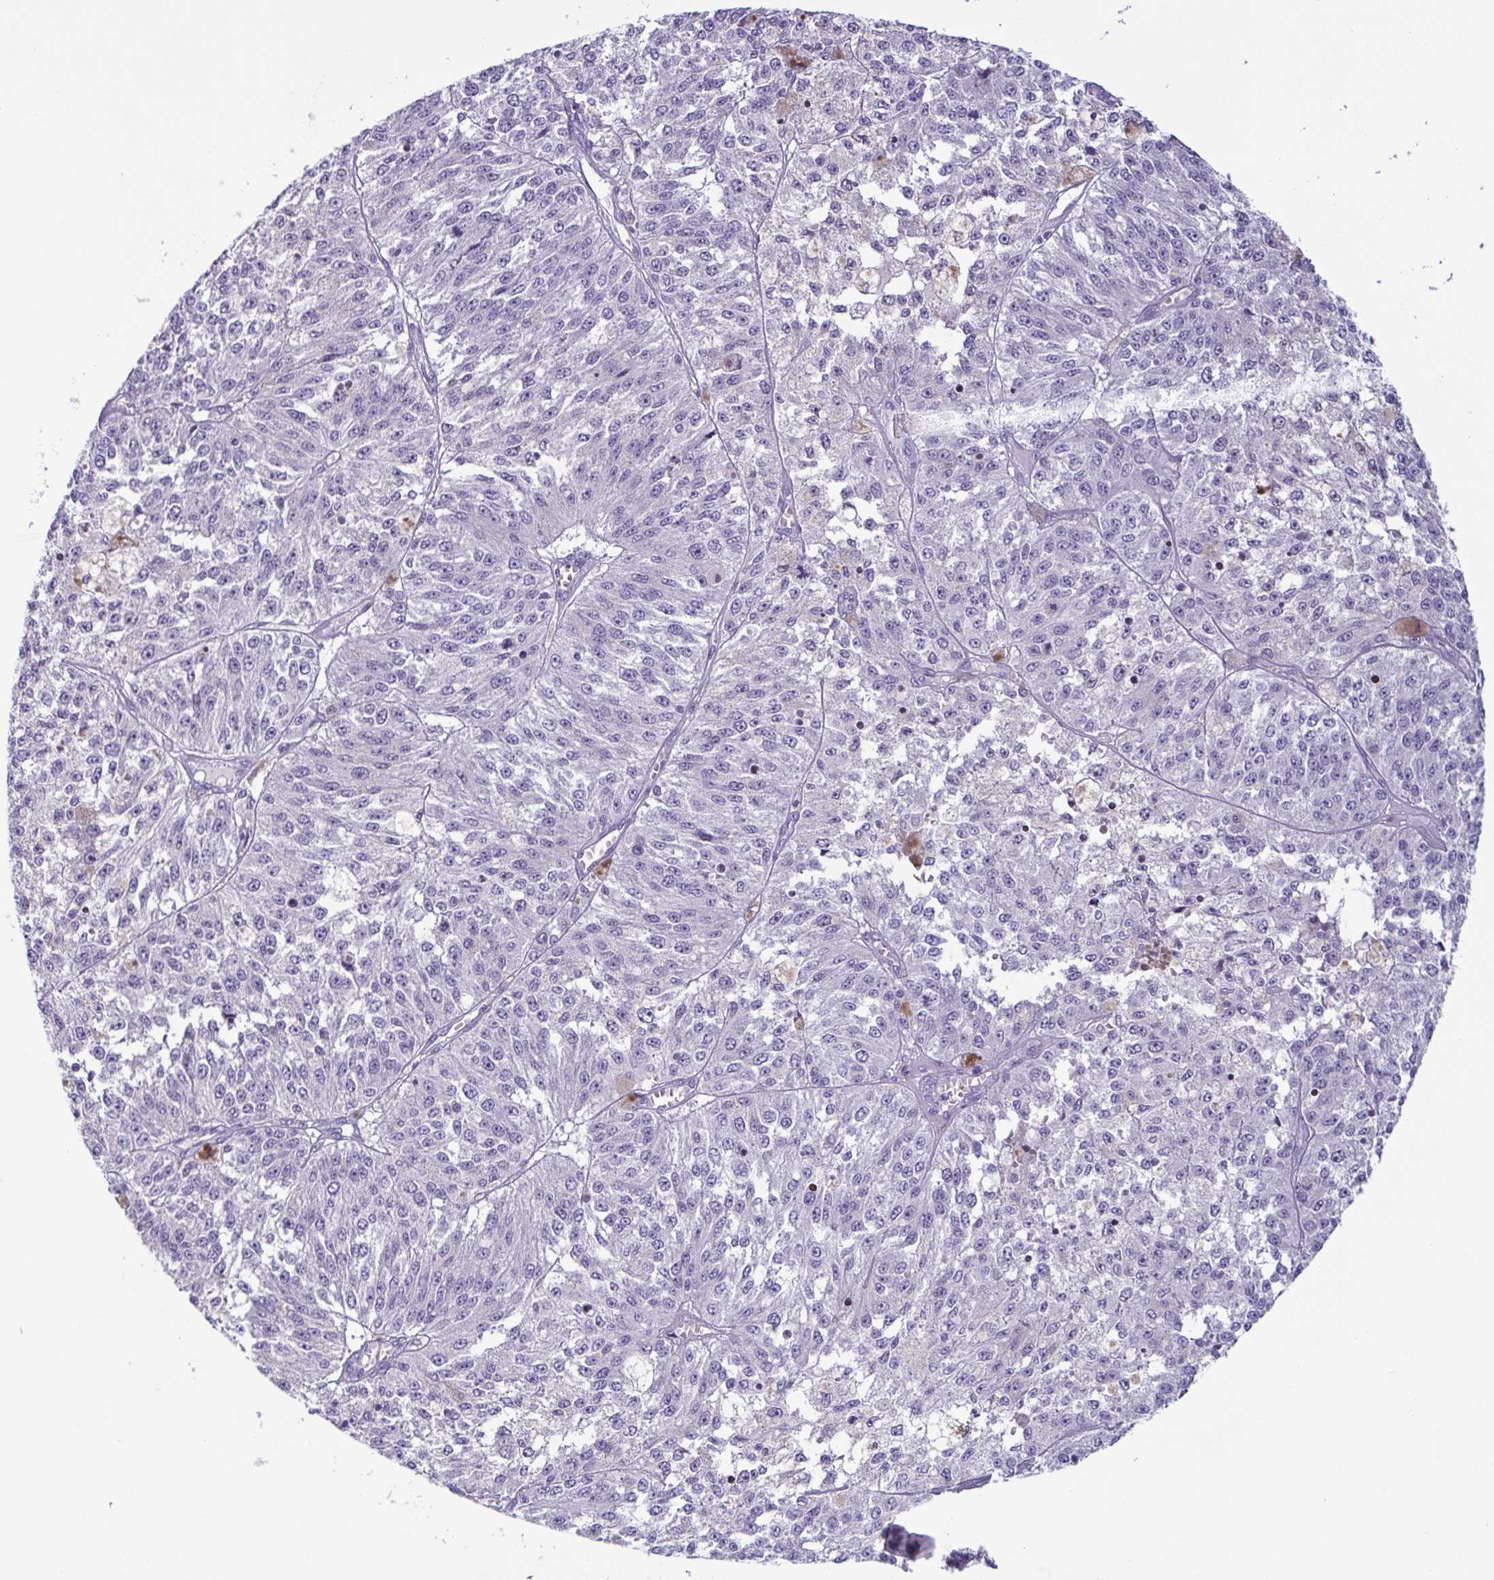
{"staining": {"intensity": "negative", "quantity": "none", "location": "none"}, "tissue": "melanoma", "cell_type": "Tumor cells", "image_type": "cancer", "snomed": [{"axis": "morphology", "description": "Malignant melanoma, Metastatic site"}, {"axis": "topography", "description": "Lymph node"}], "caption": "This is a histopathology image of IHC staining of melanoma, which shows no positivity in tumor cells.", "gene": "IRF1", "patient": {"sex": "female", "age": 64}}